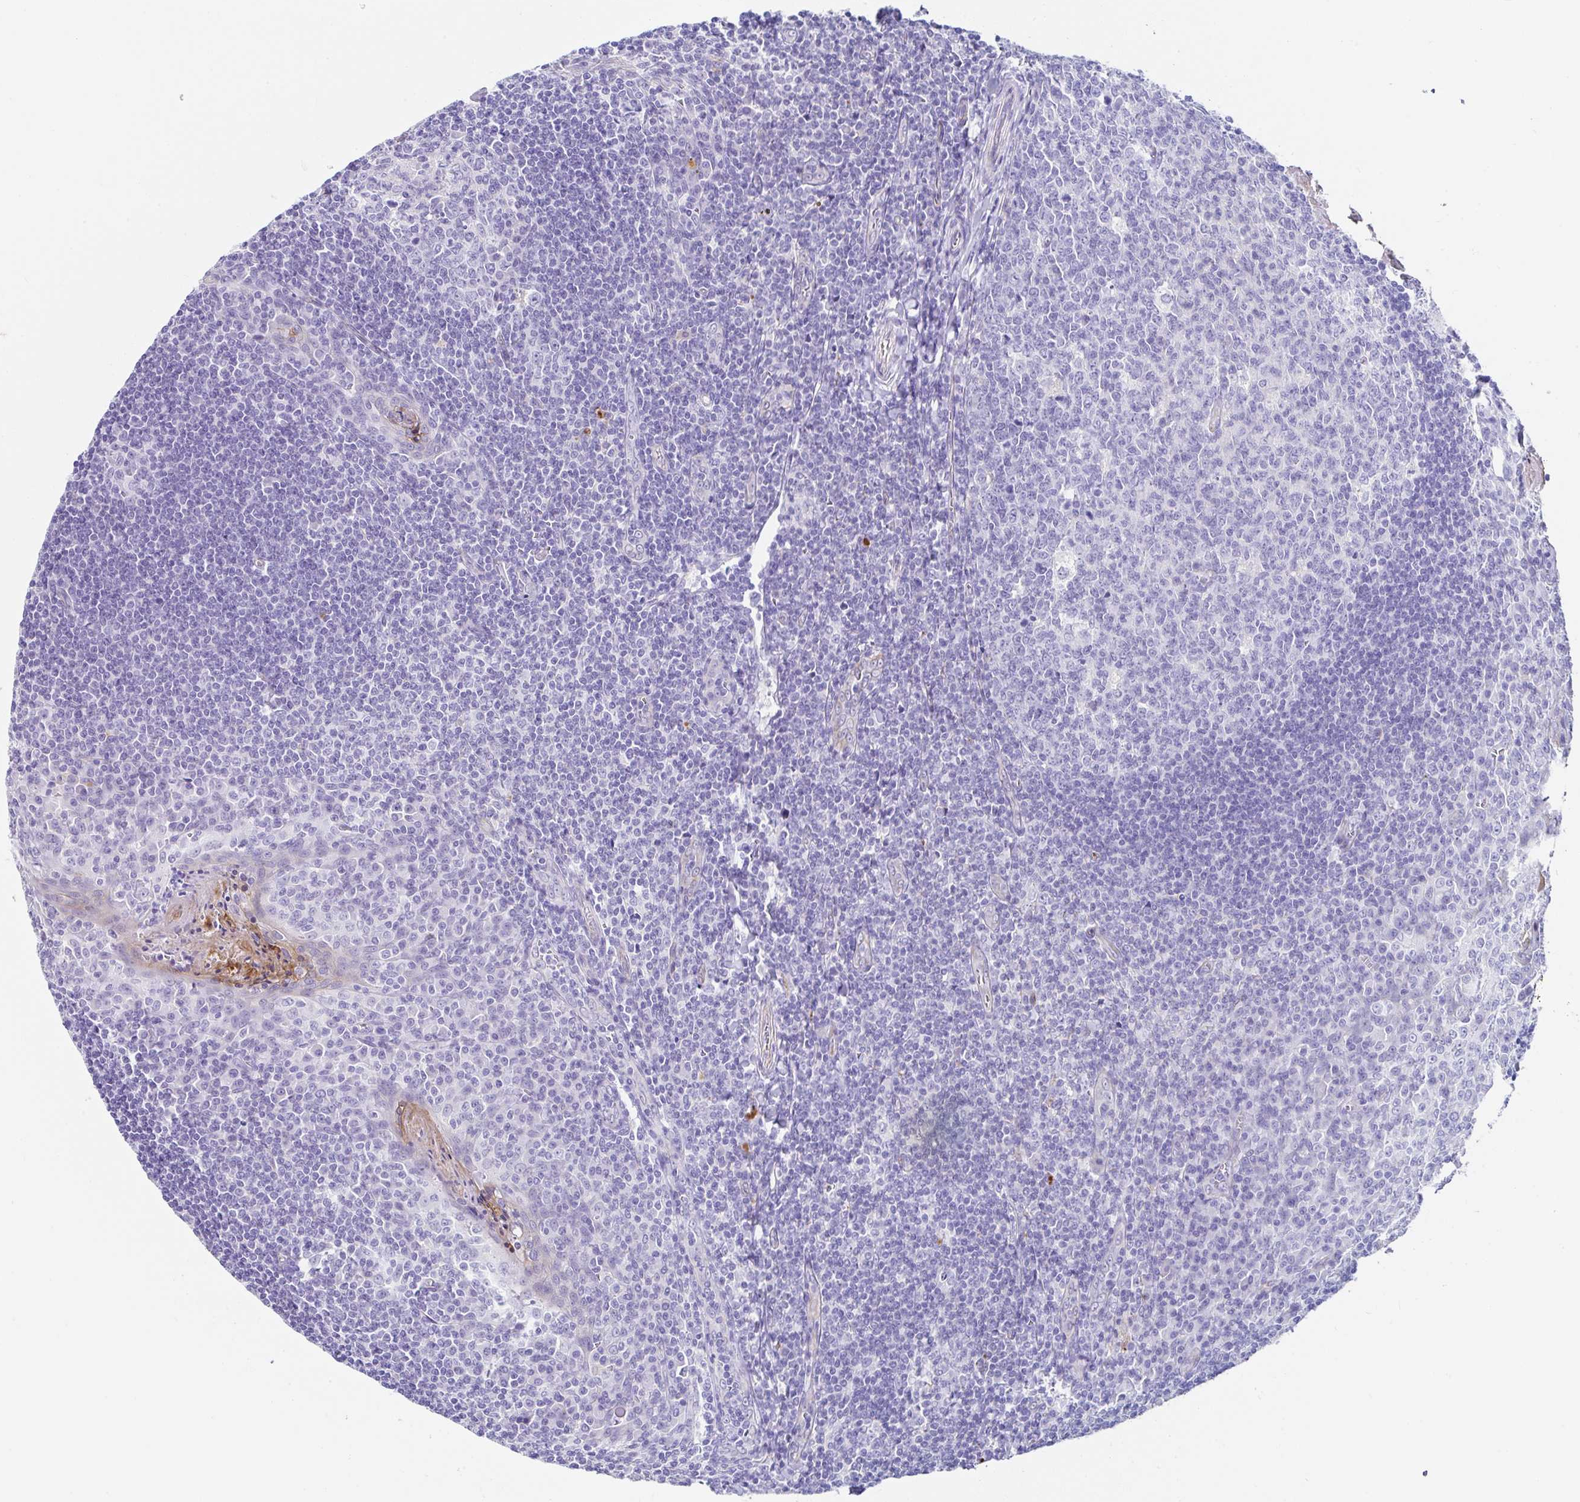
{"staining": {"intensity": "negative", "quantity": "none", "location": "none"}, "tissue": "tonsil", "cell_type": "Germinal center cells", "image_type": "normal", "snomed": [{"axis": "morphology", "description": "Normal tissue, NOS"}, {"axis": "topography", "description": "Tonsil"}], "caption": "Germinal center cells show no significant staining in benign tonsil. (DAB IHC, high magnification).", "gene": "TMPRSS11E", "patient": {"sex": "male", "age": 27}}